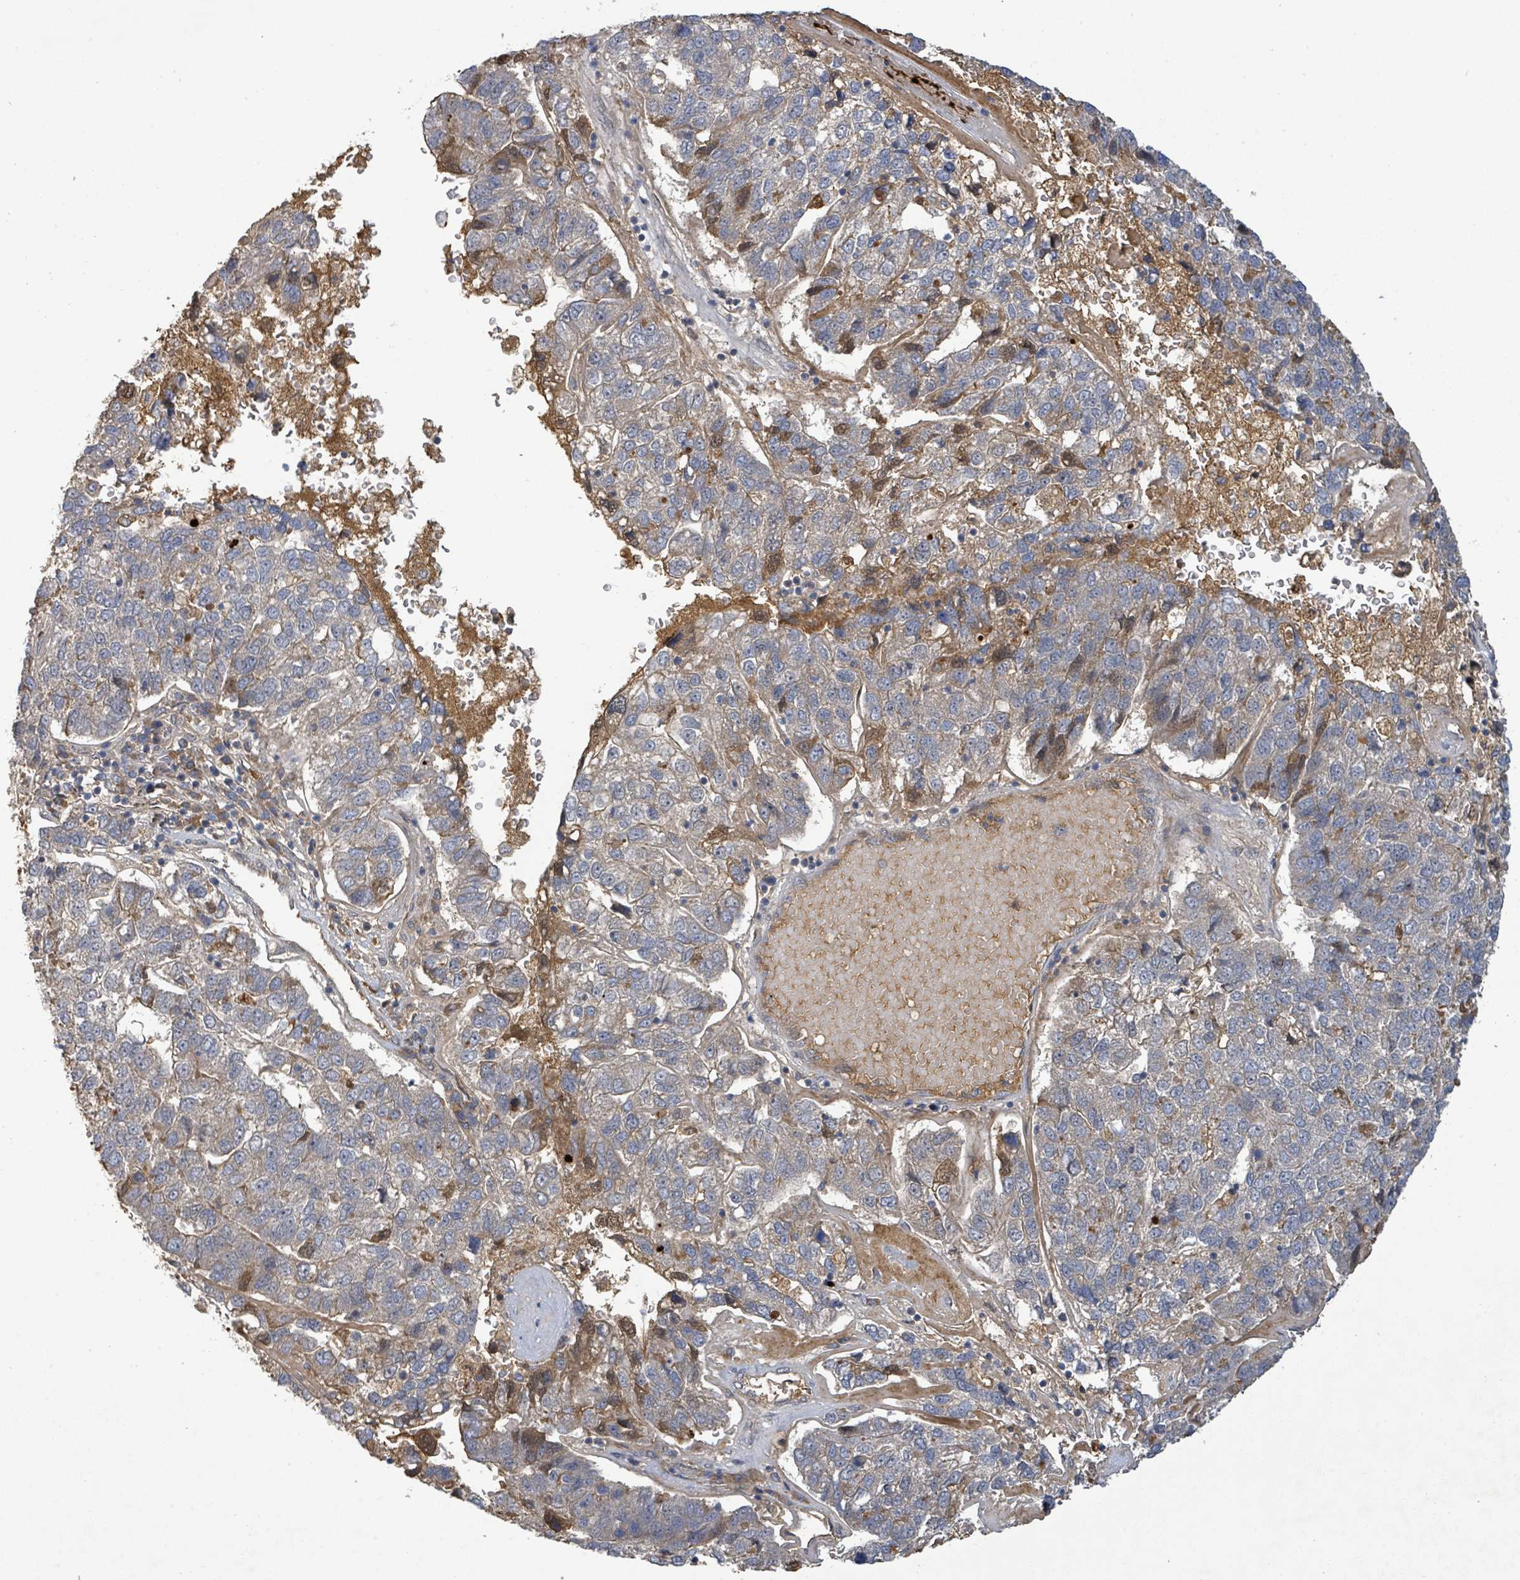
{"staining": {"intensity": "weak", "quantity": "25%-75%", "location": "cytoplasmic/membranous"}, "tissue": "pancreatic cancer", "cell_type": "Tumor cells", "image_type": "cancer", "snomed": [{"axis": "morphology", "description": "Adenocarcinoma, NOS"}, {"axis": "topography", "description": "Pancreas"}], "caption": "Protein analysis of pancreatic cancer (adenocarcinoma) tissue exhibits weak cytoplasmic/membranous staining in about 25%-75% of tumor cells.", "gene": "STARD4", "patient": {"sex": "female", "age": 61}}